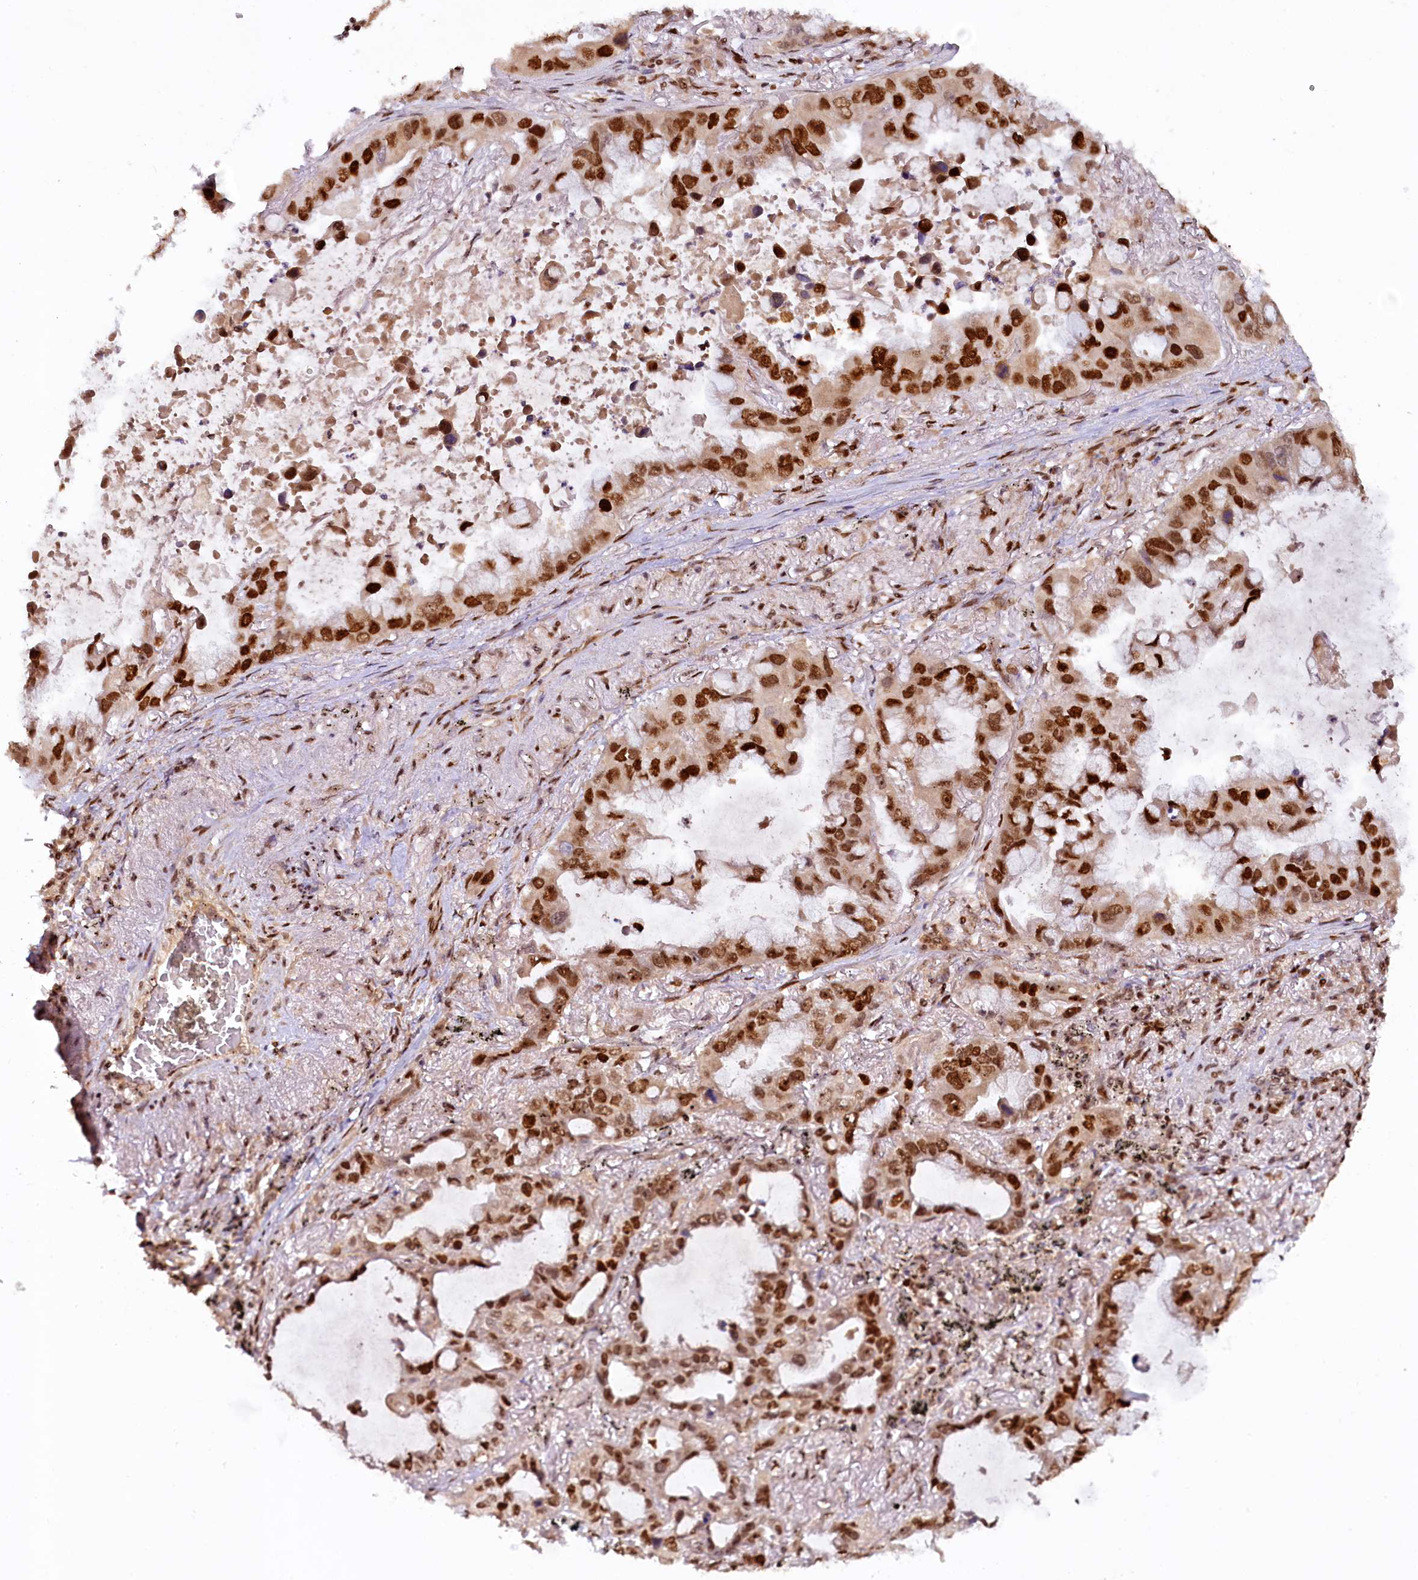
{"staining": {"intensity": "strong", "quantity": ">75%", "location": "nuclear"}, "tissue": "lung cancer", "cell_type": "Tumor cells", "image_type": "cancer", "snomed": [{"axis": "morphology", "description": "Adenocarcinoma, NOS"}, {"axis": "topography", "description": "Lung"}], "caption": "Adenocarcinoma (lung) stained for a protein displays strong nuclear positivity in tumor cells.", "gene": "TCOF1", "patient": {"sex": "male", "age": 64}}